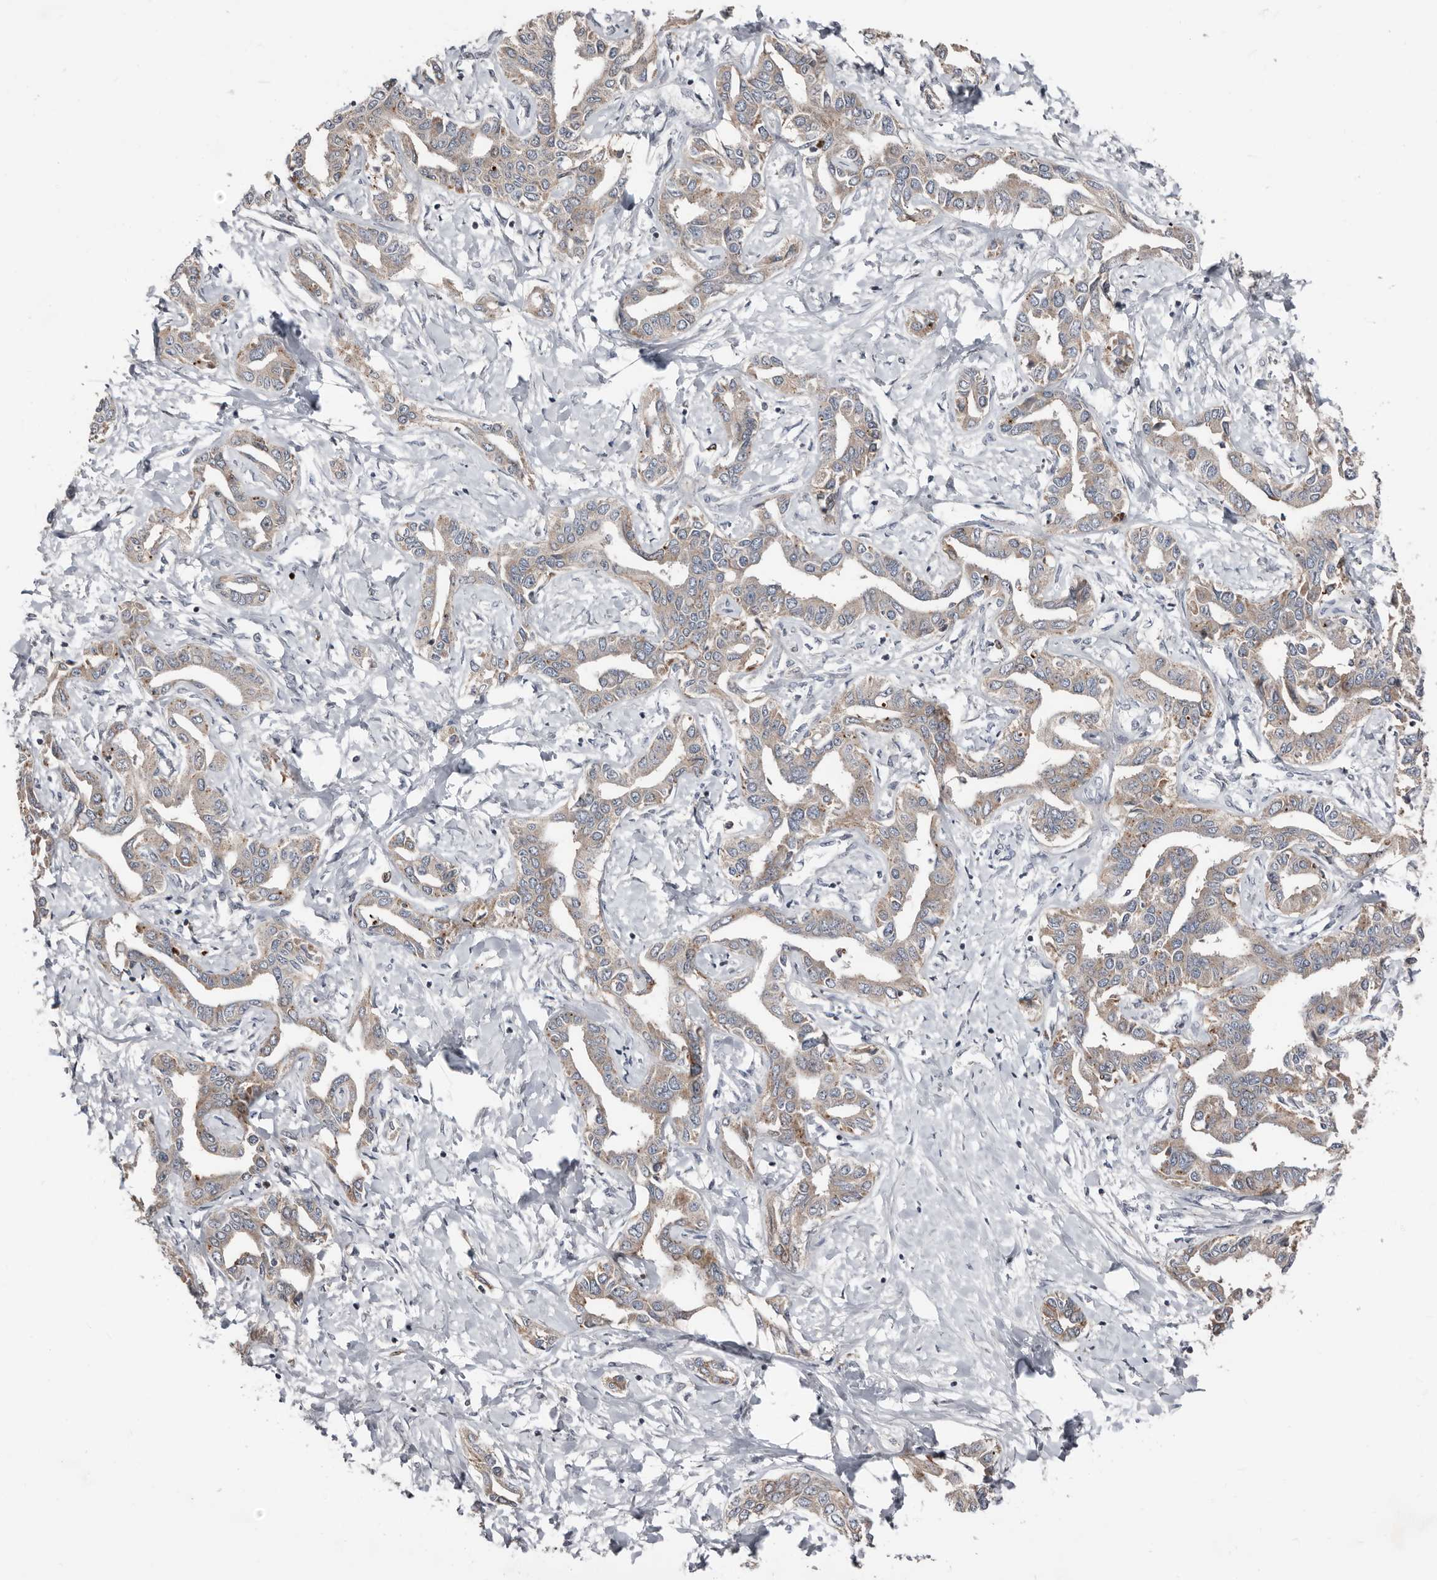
{"staining": {"intensity": "weak", "quantity": "25%-75%", "location": "cytoplasmic/membranous"}, "tissue": "liver cancer", "cell_type": "Tumor cells", "image_type": "cancer", "snomed": [{"axis": "morphology", "description": "Cholangiocarcinoma"}, {"axis": "topography", "description": "Liver"}], "caption": "High-magnification brightfield microscopy of liver cholangiocarcinoma stained with DAB (3,3'-diaminobenzidine) (brown) and counterstained with hematoxylin (blue). tumor cells exhibit weak cytoplasmic/membranous expression is seen in approximately25%-75% of cells.", "gene": "SMYD4", "patient": {"sex": "male", "age": 59}}